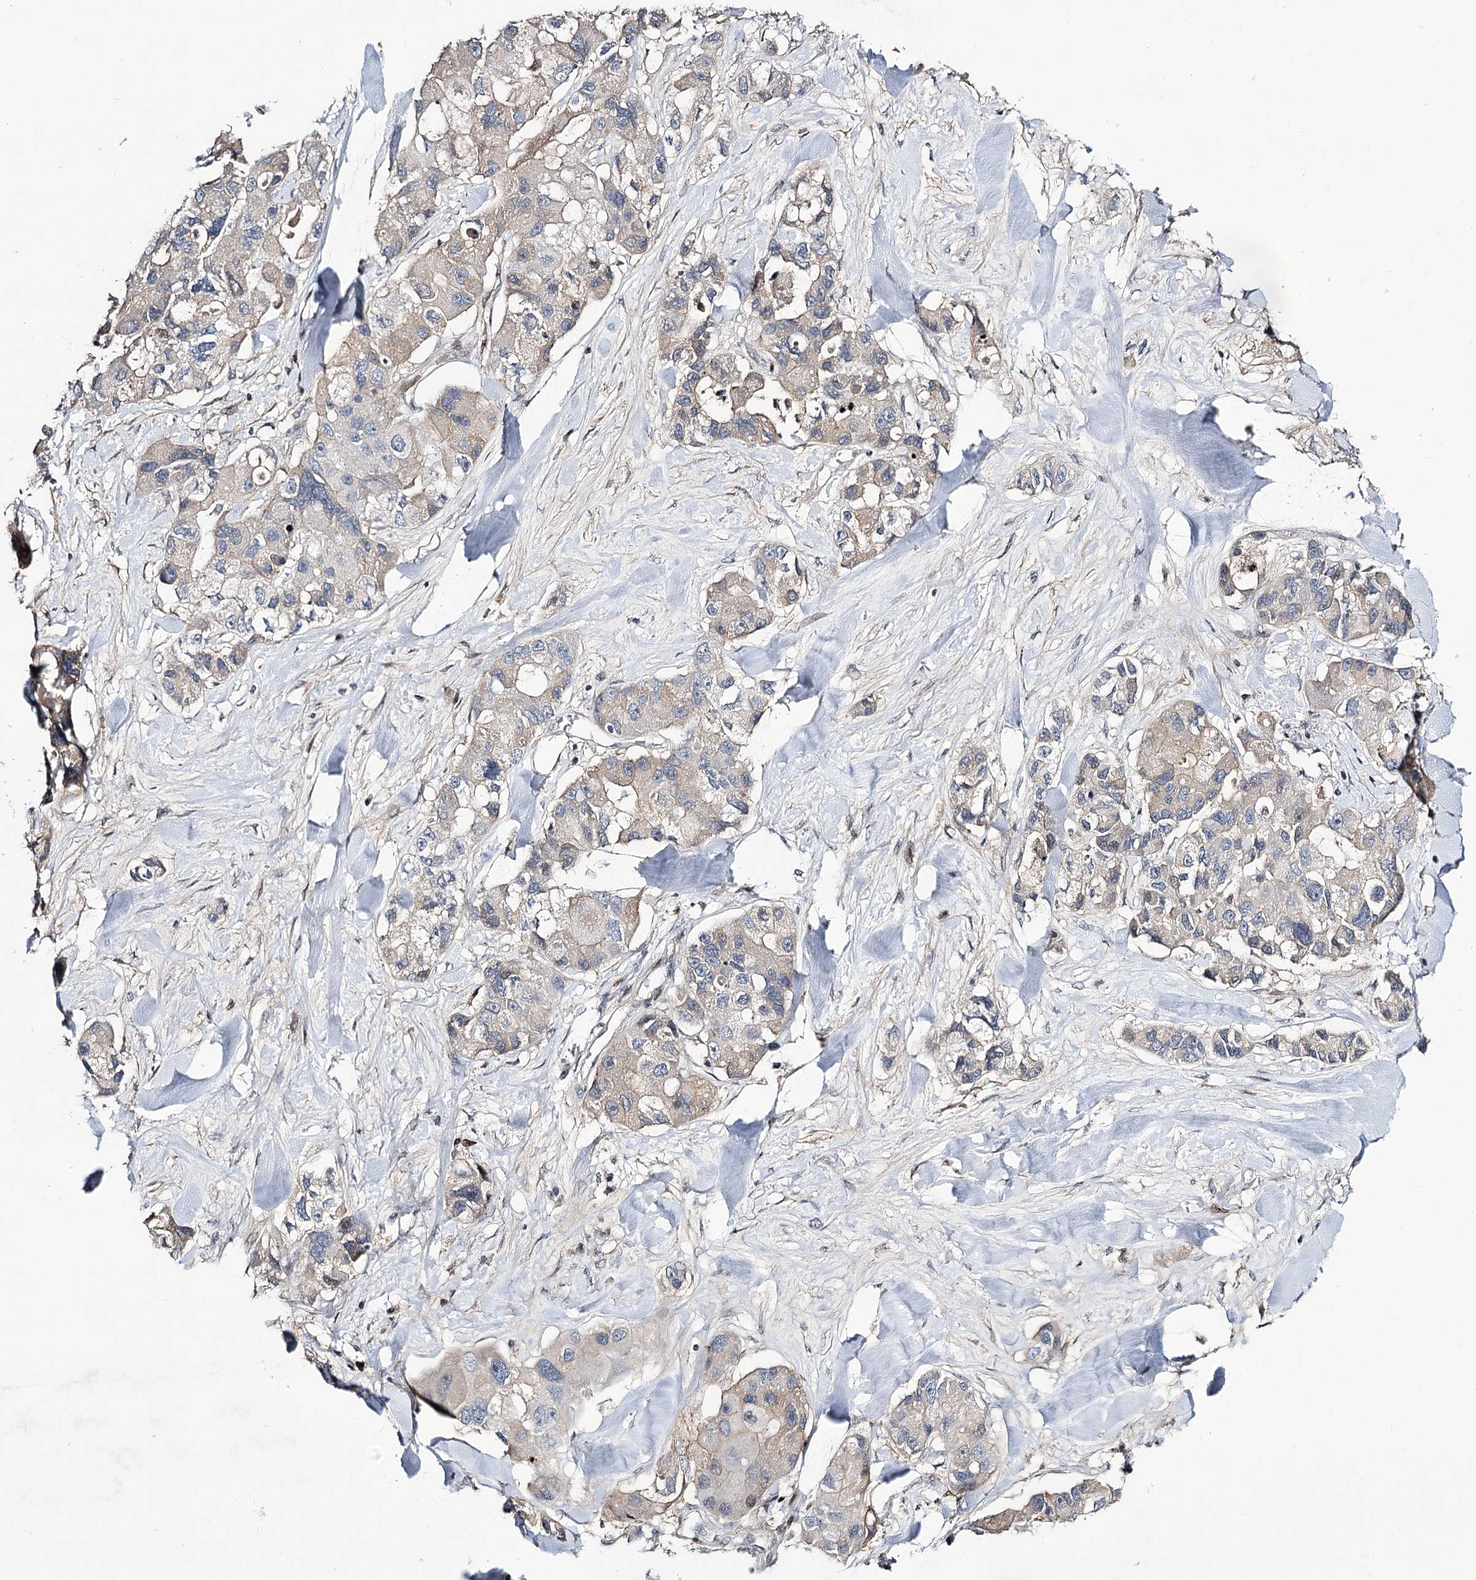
{"staining": {"intensity": "negative", "quantity": "none", "location": "none"}, "tissue": "lung cancer", "cell_type": "Tumor cells", "image_type": "cancer", "snomed": [{"axis": "morphology", "description": "Adenocarcinoma, NOS"}, {"axis": "topography", "description": "Lung"}], "caption": "Immunohistochemistry (IHC) micrograph of lung adenocarcinoma stained for a protein (brown), which displays no staining in tumor cells.", "gene": "ITFG2", "patient": {"sex": "female", "age": 54}}